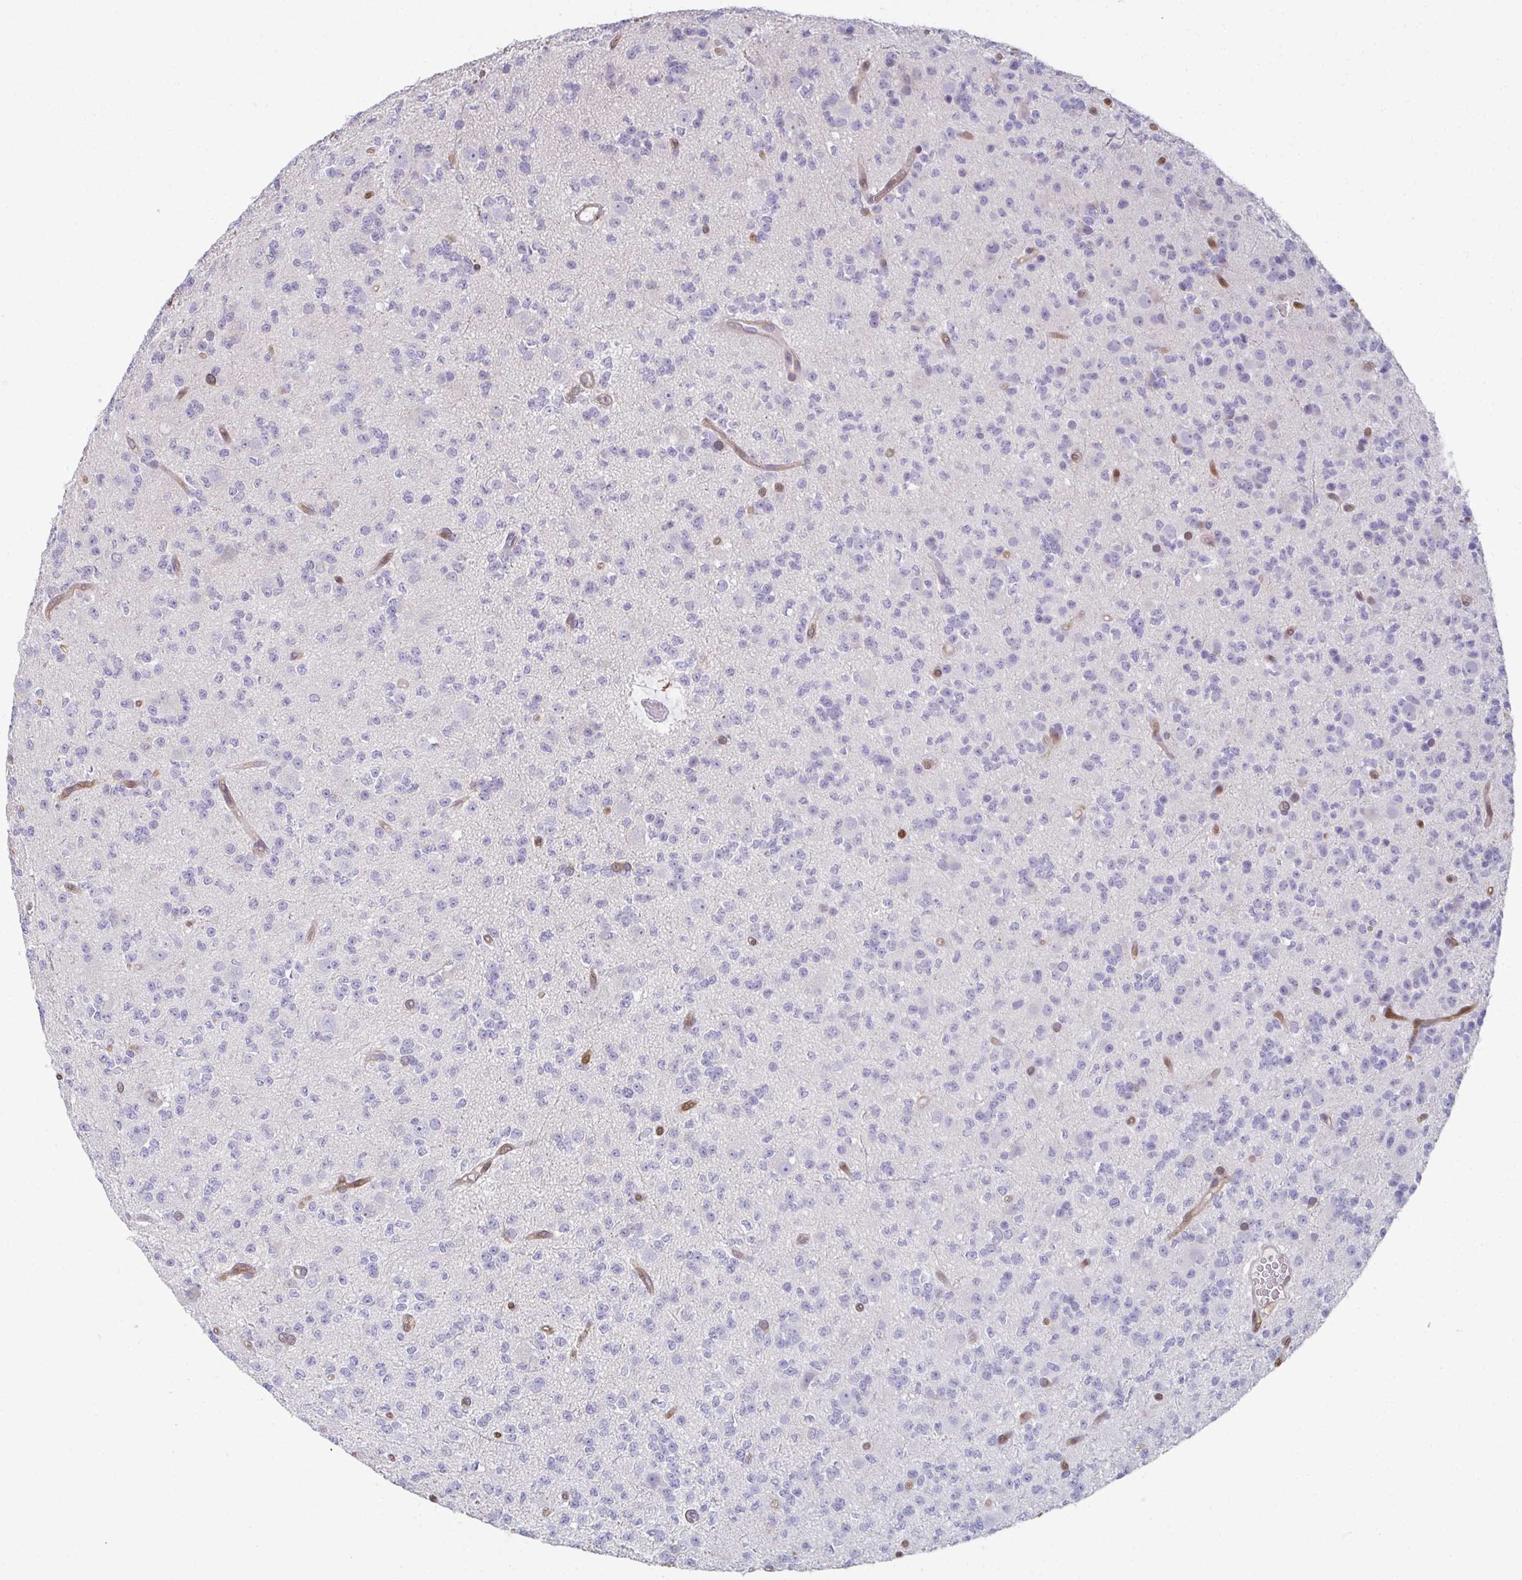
{"staining": {"intensity": "negative", "quantity": "none", "location": "none"}, "tissue": "glioma", "cell_type": "Tumor cells", "image_type": "cancer", "snomed": [{"axis": "morphology", "description": "Glioma, malignant, High grade"}, {"axis": "topography", "description": "Brain"}], "caption": "High magnification brightfield microscopy of high-grade glioma (malignant) stained with DAB (brown) and counterstained with hematoxylin (blue): tumor cells show no significant staining.", "gene": "RBP1", "patient": {"sex": "male", "age": 36}}